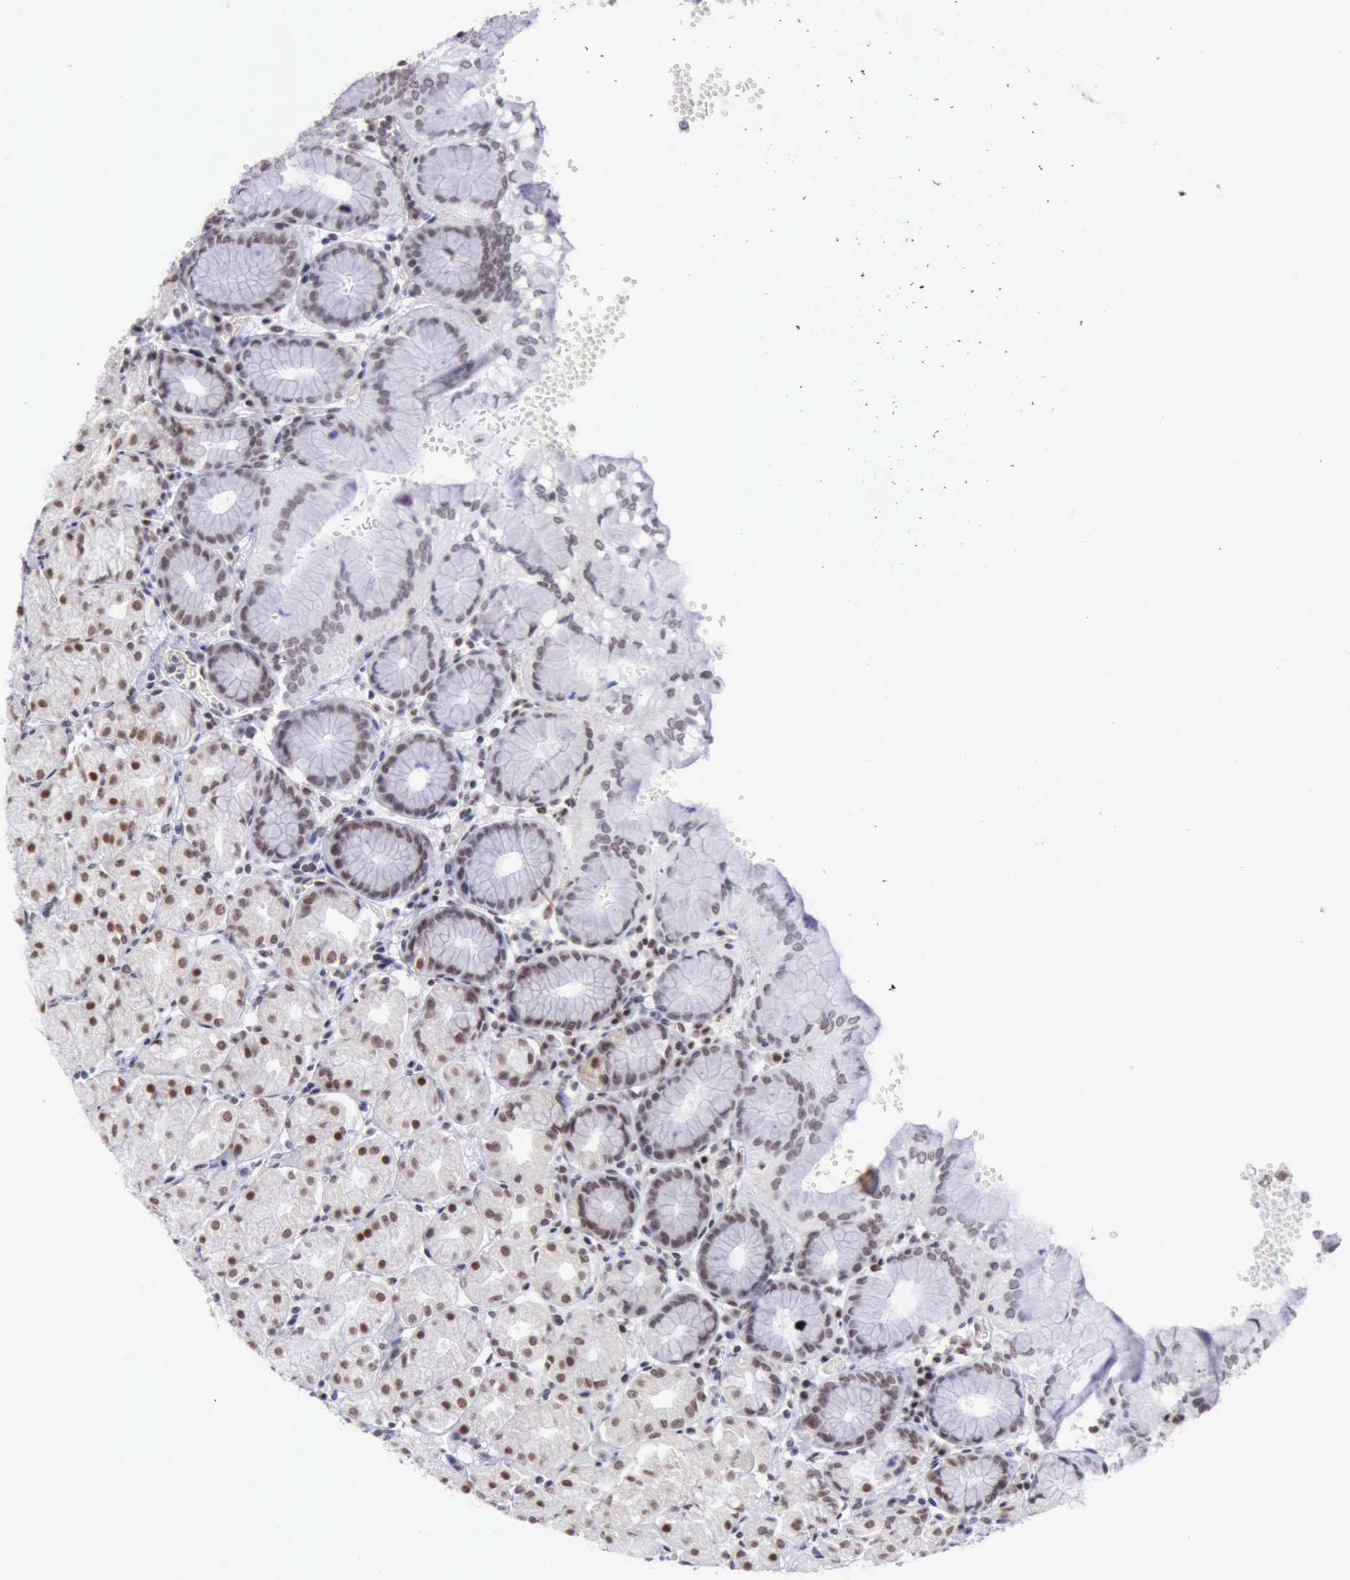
{"staining": {"intensity": "weak", "quantity": ">75%", "location": "nuclear"}, "tissue": "stomach", "cell_type": "Glandular cells", "image_type": "normal", "snomed": [{"axis": "morphology", "description": "Normal tissue, NOS"}, {"axis": "topography", "description": "Stomach, upper"}, {"axis": "topography", "description": "Stomach"}], "caption": "DAB immunohistochemical staining of unremarkable human stomach demonstrates weak nuclear protein positivity in approximately >75% of glandular cells.", "gene": "ERCC4", "patient": {"sex": "male", "age": 76}}